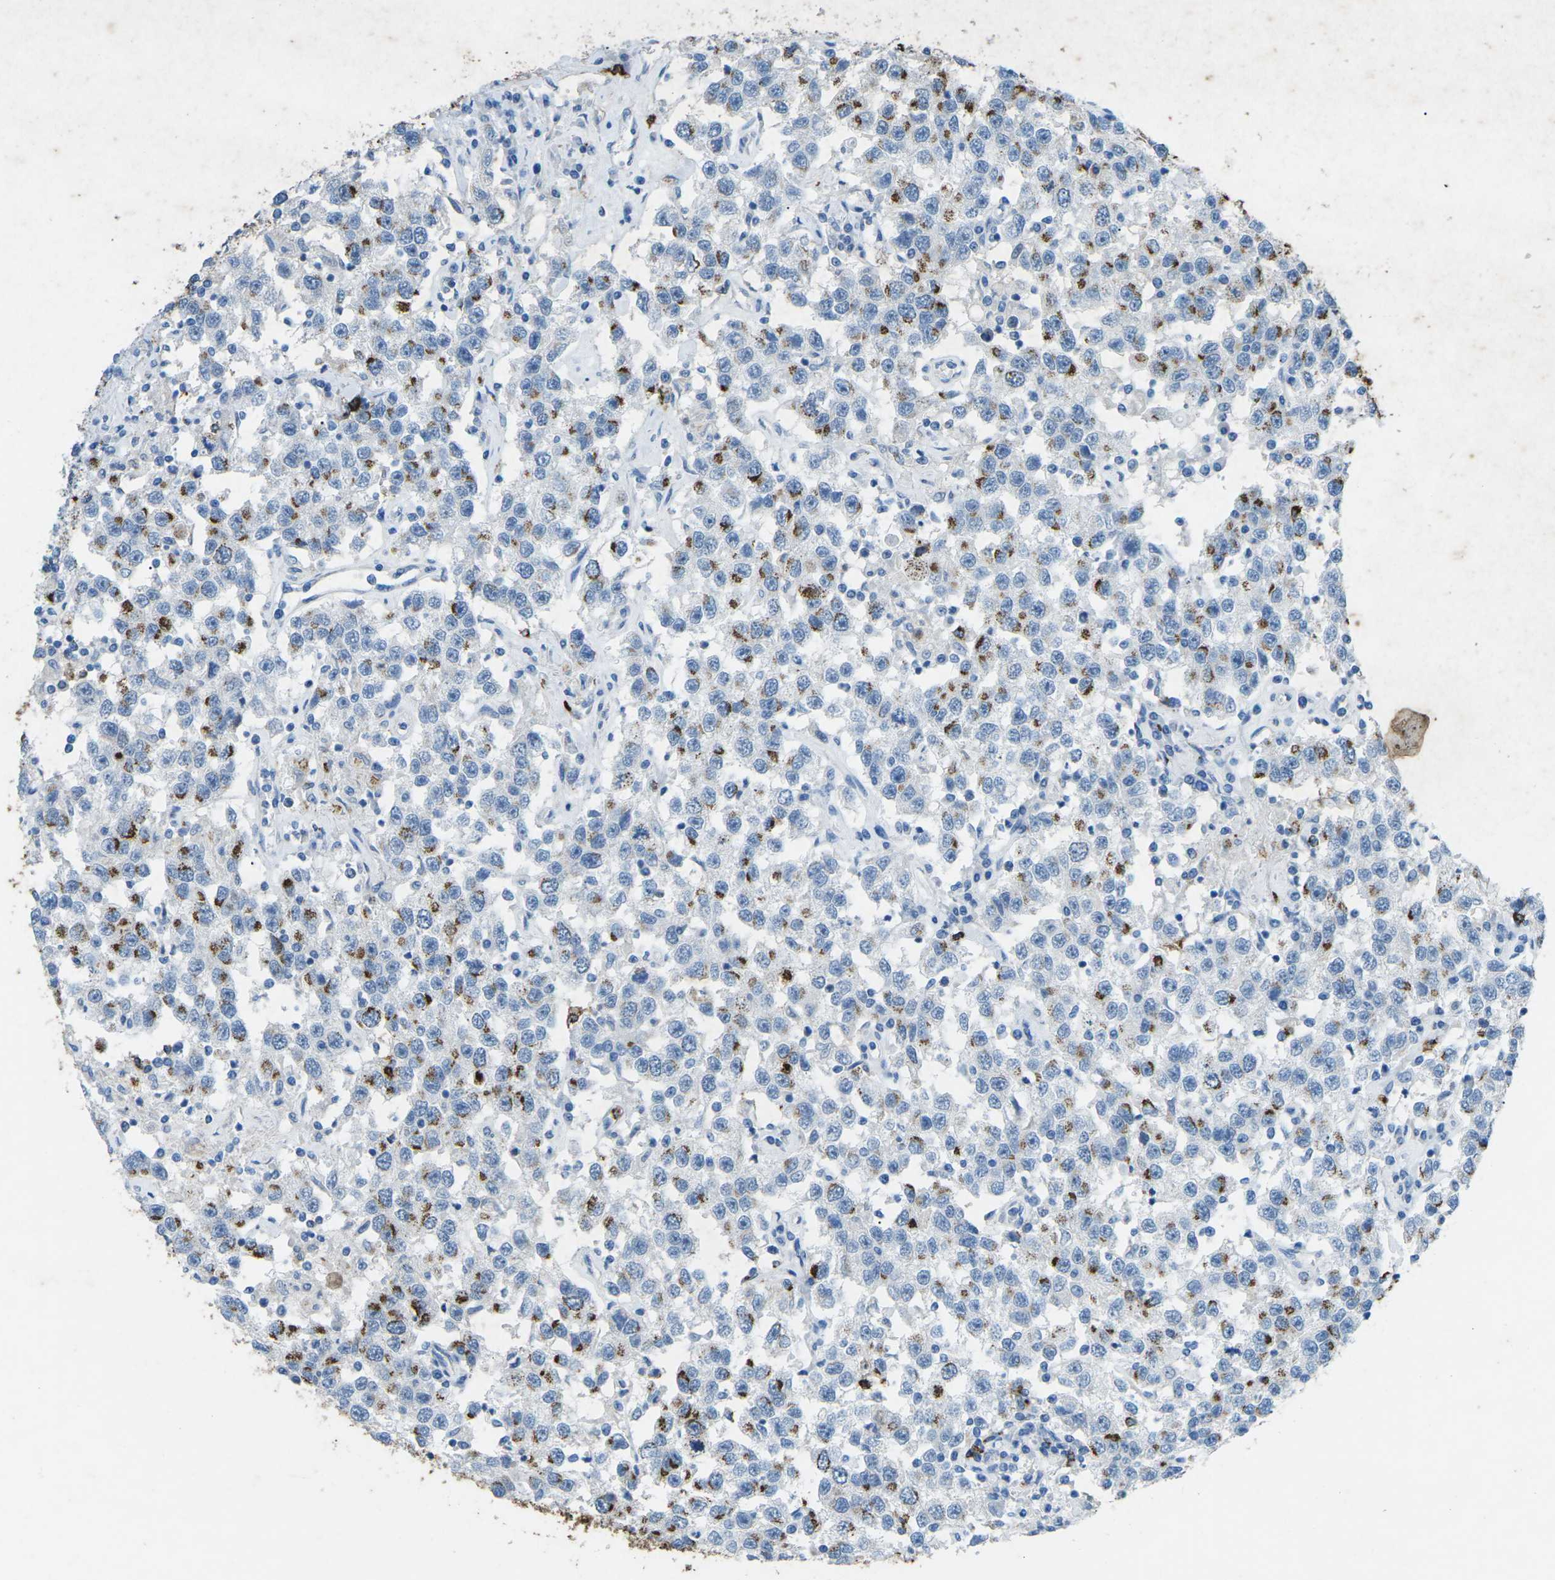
{"staining": {"intensity": "moderate", "quantity": "25%-75%", "location": "cytoplasmic/membranous"}, "tissue": "testis cancer", "cell_type": "Tumor cells", "image_type": "cancer", "snomed": [{"axis": "morphology", "description": "Seminoma, NOS"}, {"axis": "topography", "description": "Testis"}], "caption": "Immunohistochemical staining of human testis seminoma exhibits moderate cytoplasmic/membranous protein positivity in approximately 25%-75% of tumor cells.", "gene": "CTAGE1", "patient": {"sex": "male", "age": 41}}